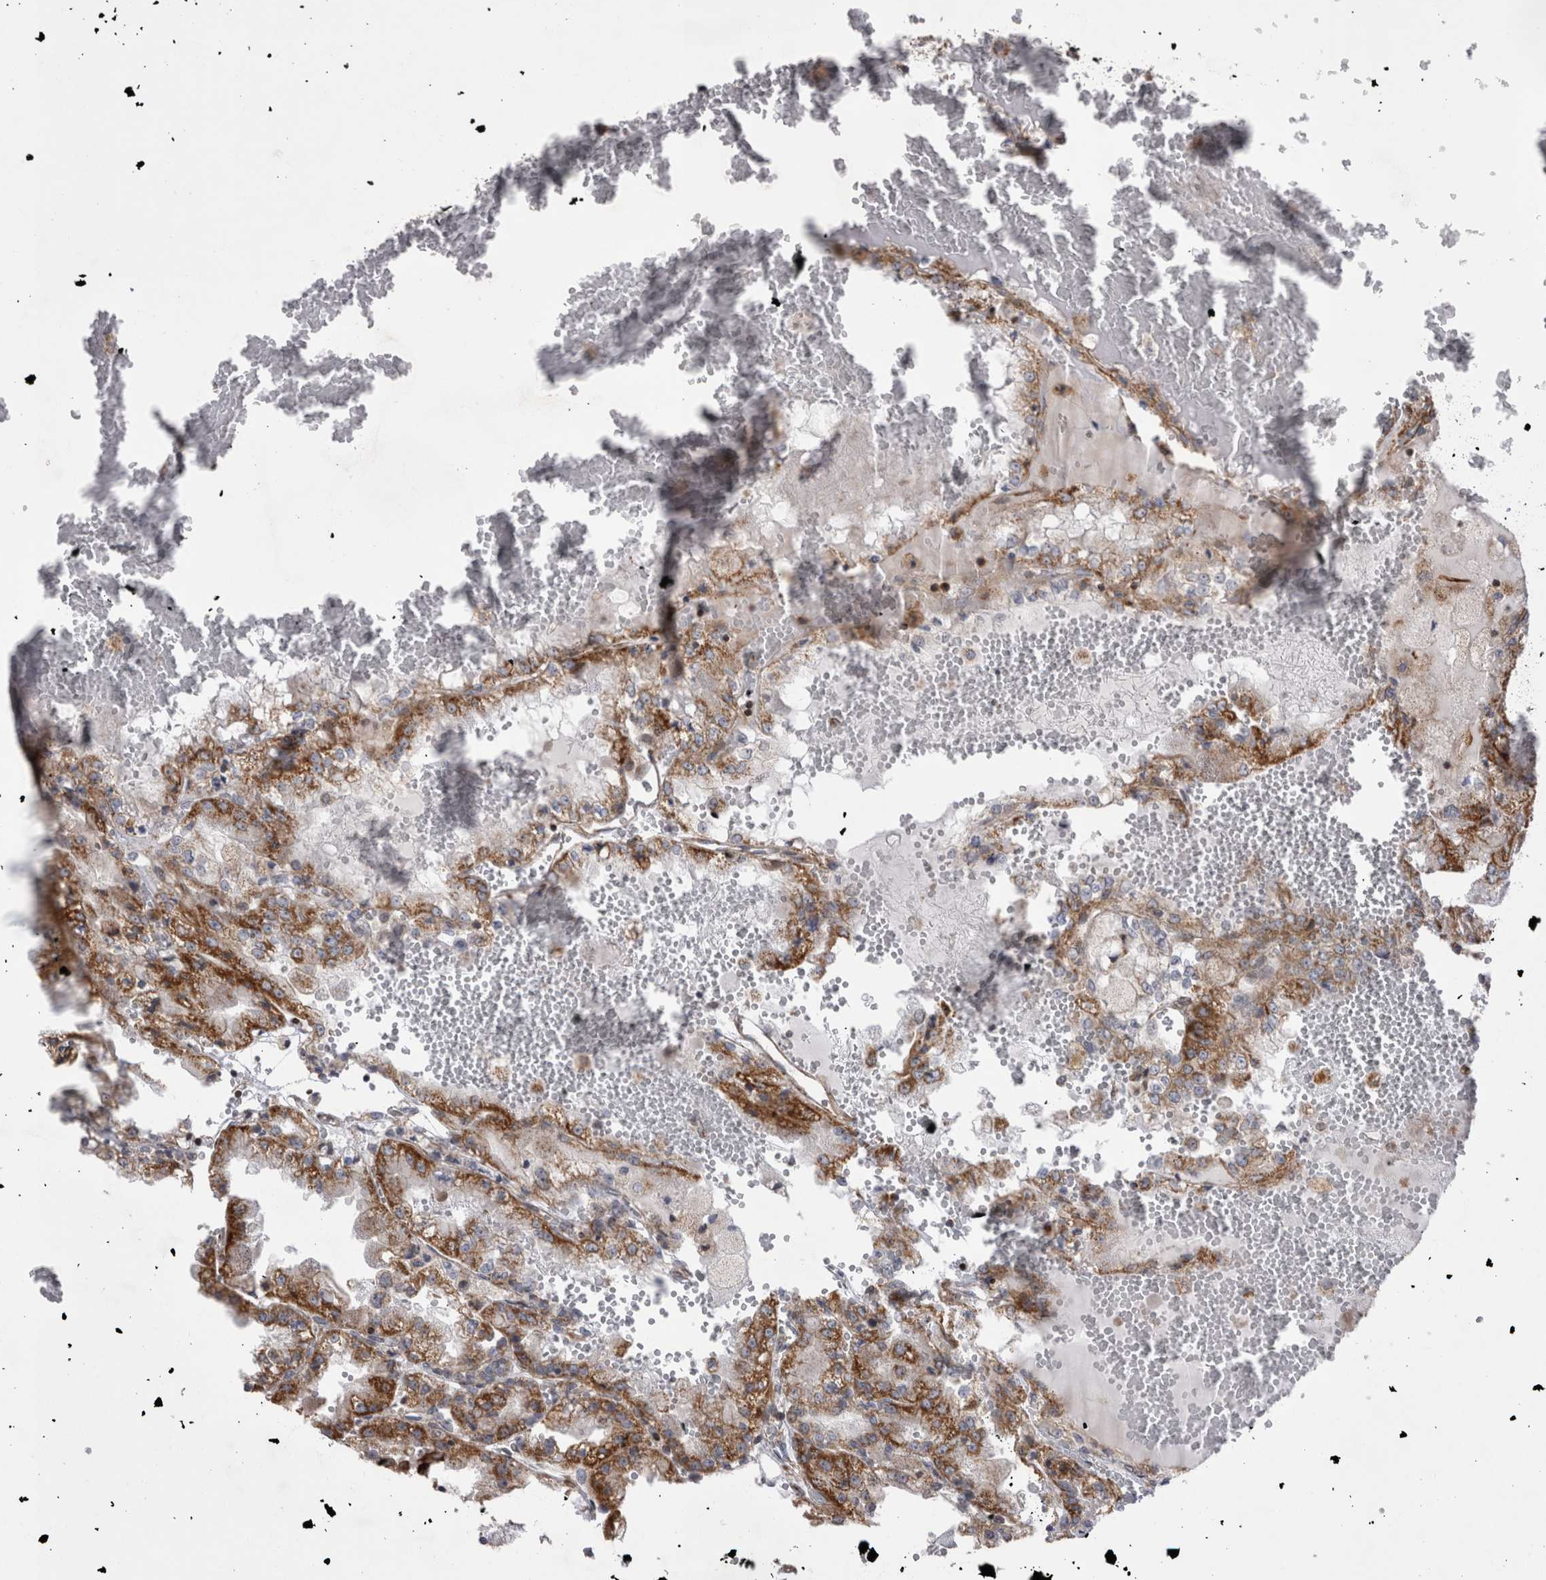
{"staining": {"intensity": "strong", "quantity": ">75%", "location": "cytoplasmic/membranous"}, "tissue": "renal cancer", "cell_type": "Tumor cells", "image_type": "cancer", "snomed": [{"axis": "morphology", "description": "Adenocarcinoma, NOS"}, {"axis": "topography", "description": "Kidney"}], "caption": "An immunohistochemistry (IHC) image of tumor tissue is shown. Protein staining in brown labels strong cytoplasmic/membranous positivity in renal cancer (adenocarcinoma) within tumor cells. The staining was performed using DAB (3,3'-diaminobenzidine), with brown indicating positive protein expression. Nuclei are stained blue with hematoxylin.", "gene": "TSPOAP1", "patient": {"sex": "female", "age": 56}}